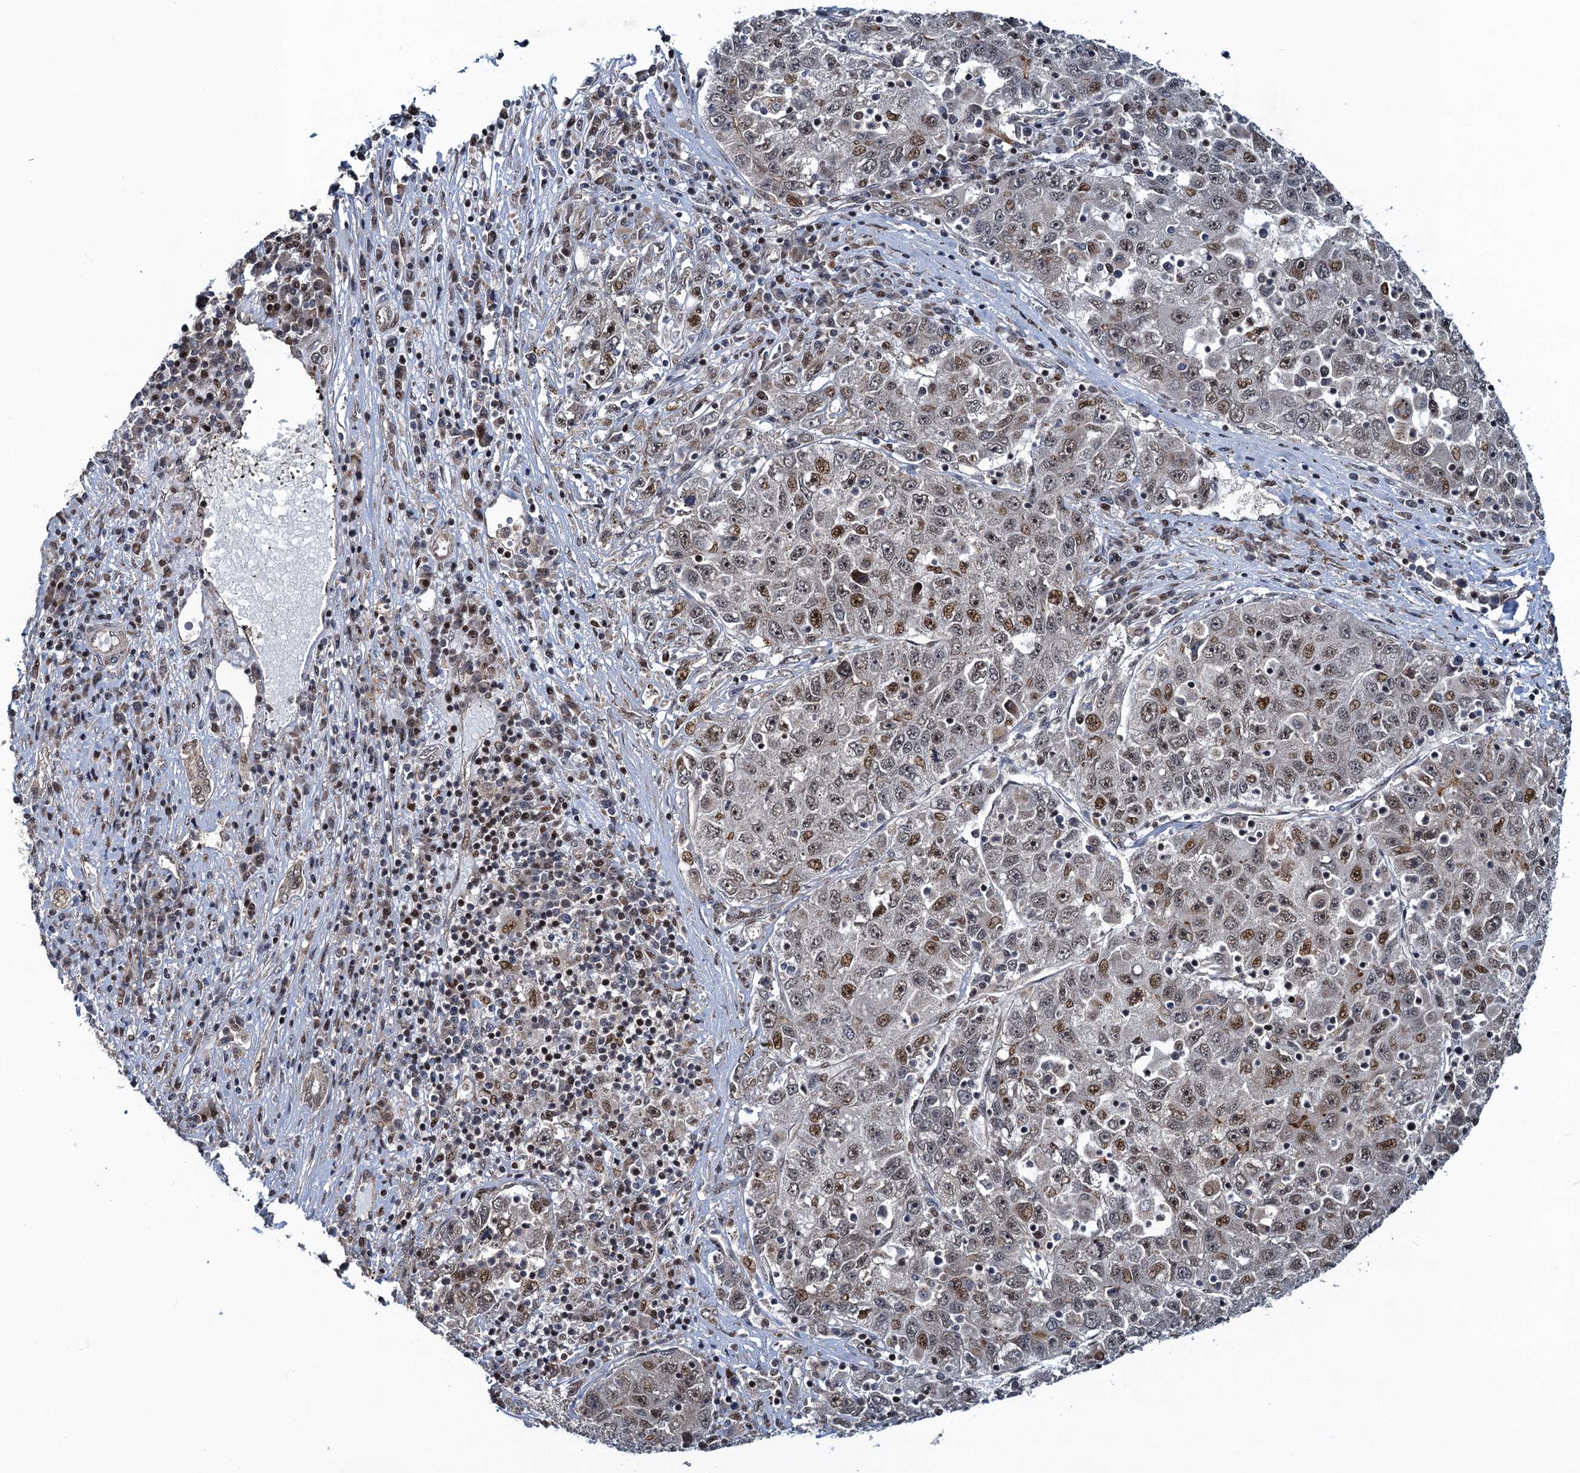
{"staining": {"intensity": "moderate", "quantity": "25%-75%", "location": "nuclear"}, "tissue": "liver cancer", "cell_type": "Tumor cells", "image_type": "cancer", "snomed": [{"axis": "morphology", "description": "Carcinoma, Hepatocellular, NOS"}, {"axis": "topography", "description": "Liver"}], "caption": "This is an image of IHC staining of liver cancer, which shows moderate staining in the nuclear of tumor cells.", "gene": "ATOSA", "patient": {"sex": "male", "age": 49}}